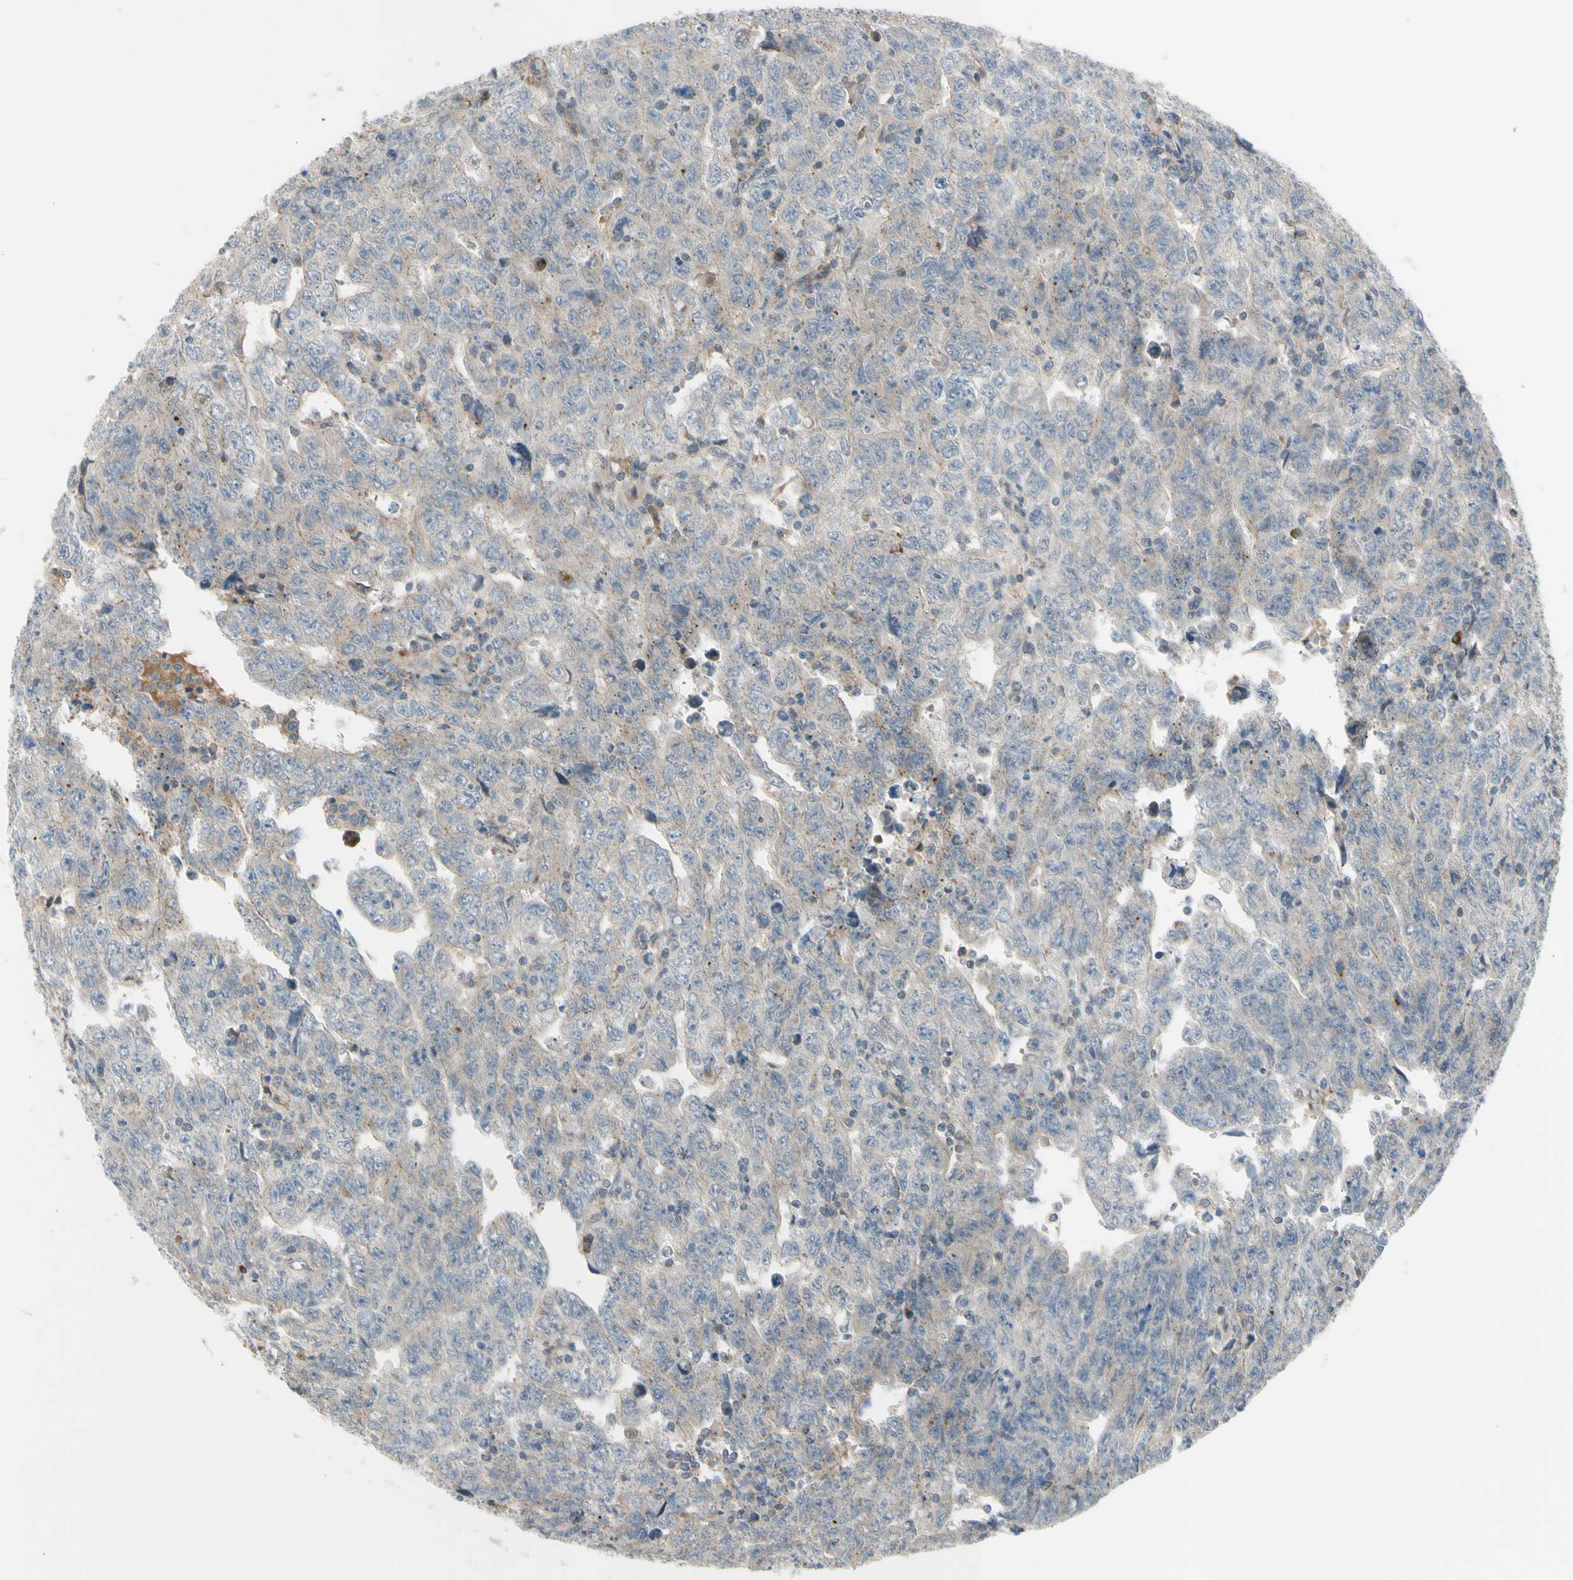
{"staining": {"intensity": "weak", "quantity": "<25%", "location": "cytoplasmic/membranous"}, "tissue": "testis cancer", "cell_type": "Tumor cells", "image_type": "cancer", "snomed": [{"axis": "morphology", "description": "Carcinoma, Embryonal, NOS"}, {"axis": "topography", "description": "Testis"}], "caption": "An IHC micrograph of embryonal carcinoma (testis) is shown. There is no staining in tumor cells of embryonal carcinoma (testis).", "gene": "GALNT5", "patient": {"sex": "male", "age": 28}}